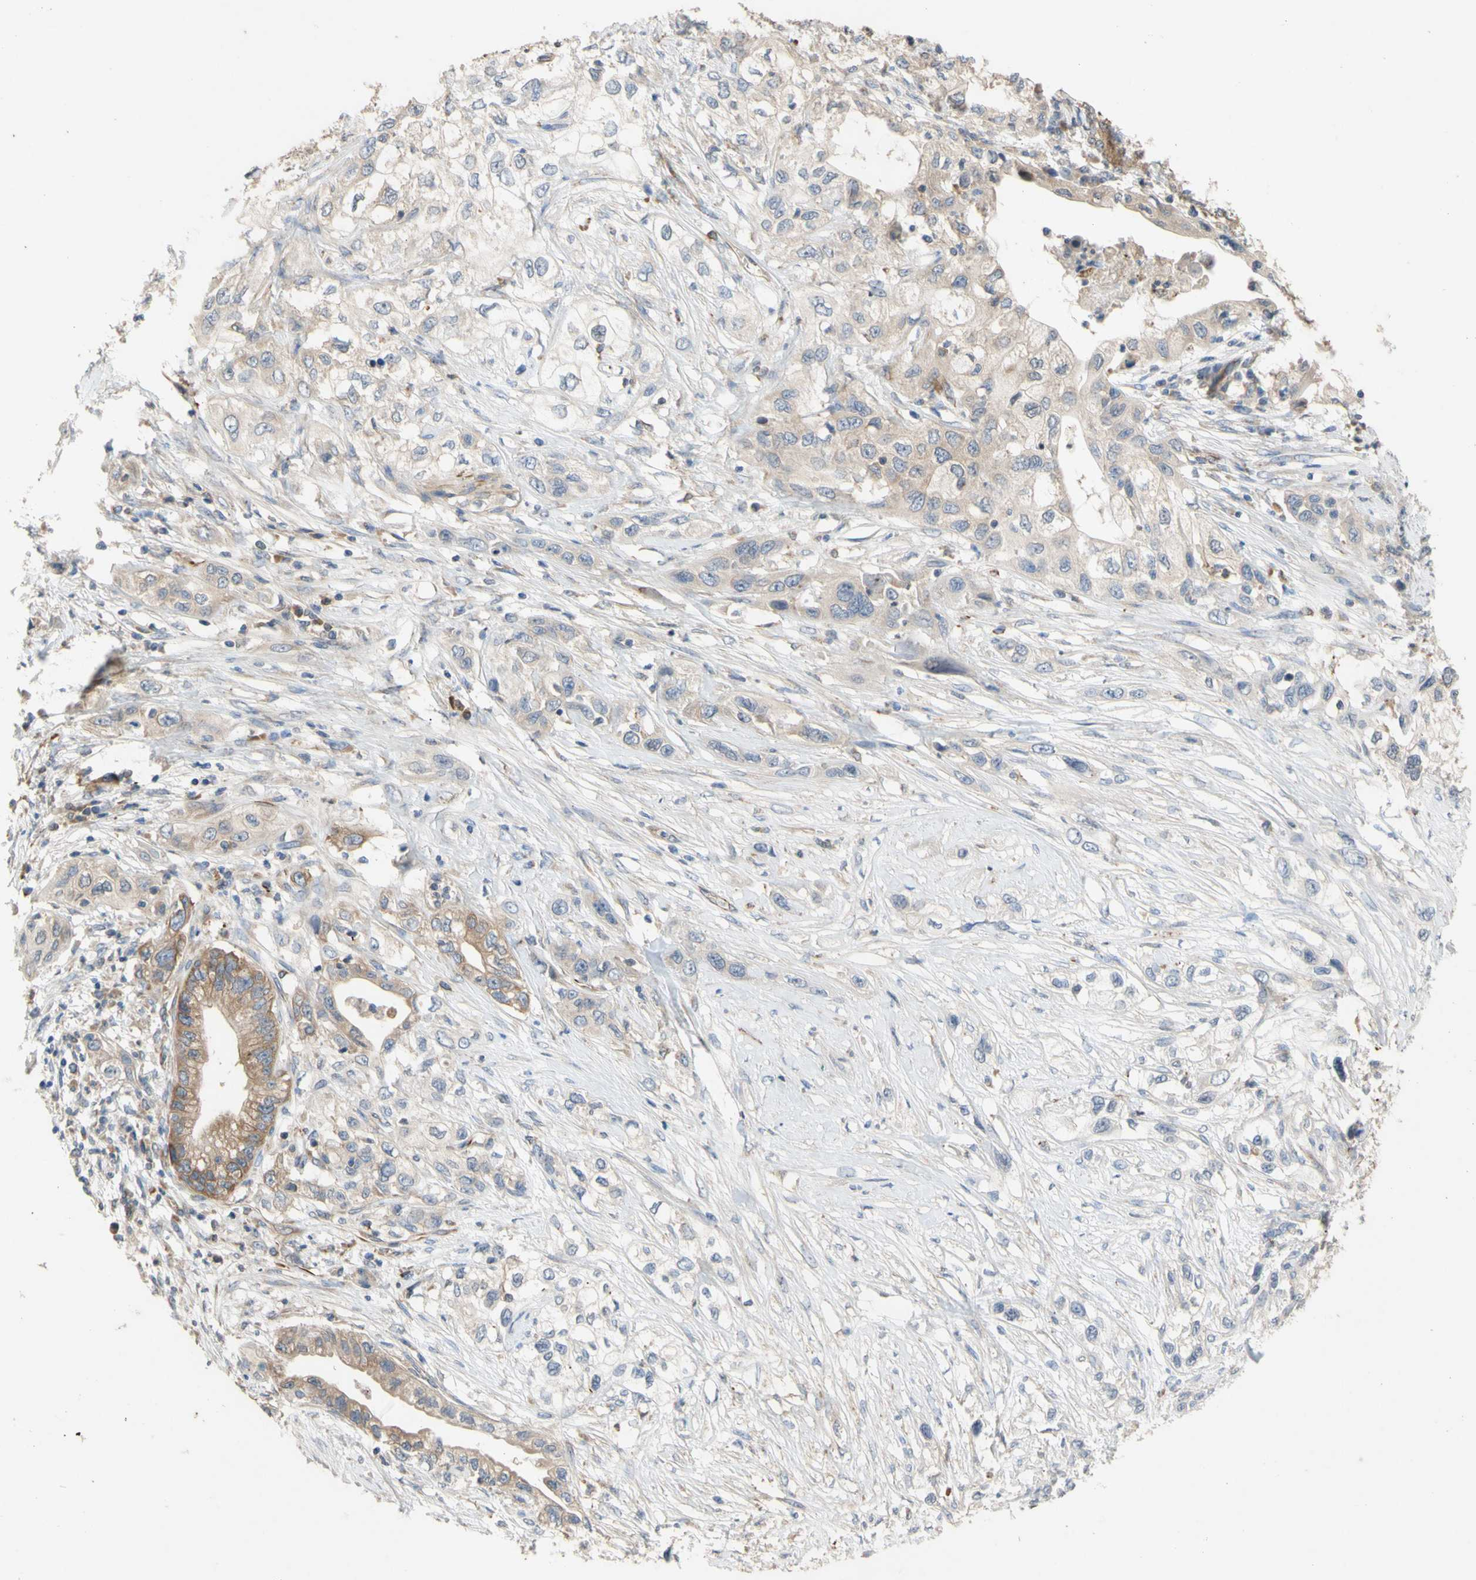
{"staining": {"intensity": "weak", "quantity": "<25%", "location": "cytoplasmic/membranous"}, "tissue": "pancreatic cancer", "cell_type": "Tumor cells", "image_type": "cancer", "snomed": [{"axis": "morphology", "description": "Adenocarcinoma, NOS"}, {"axis": "topography", "description": "Pancreas"}], "caption": "Immunohistochemistry image of neoplastic tissue: adenocarcinoma (pancreatic) stained with DAB (3,3'-diaminobenzidine) displays no significant protein expression in tumor cells.", "gene": "EIF2S3", "patient": {"sex": "female", "age": 70}}